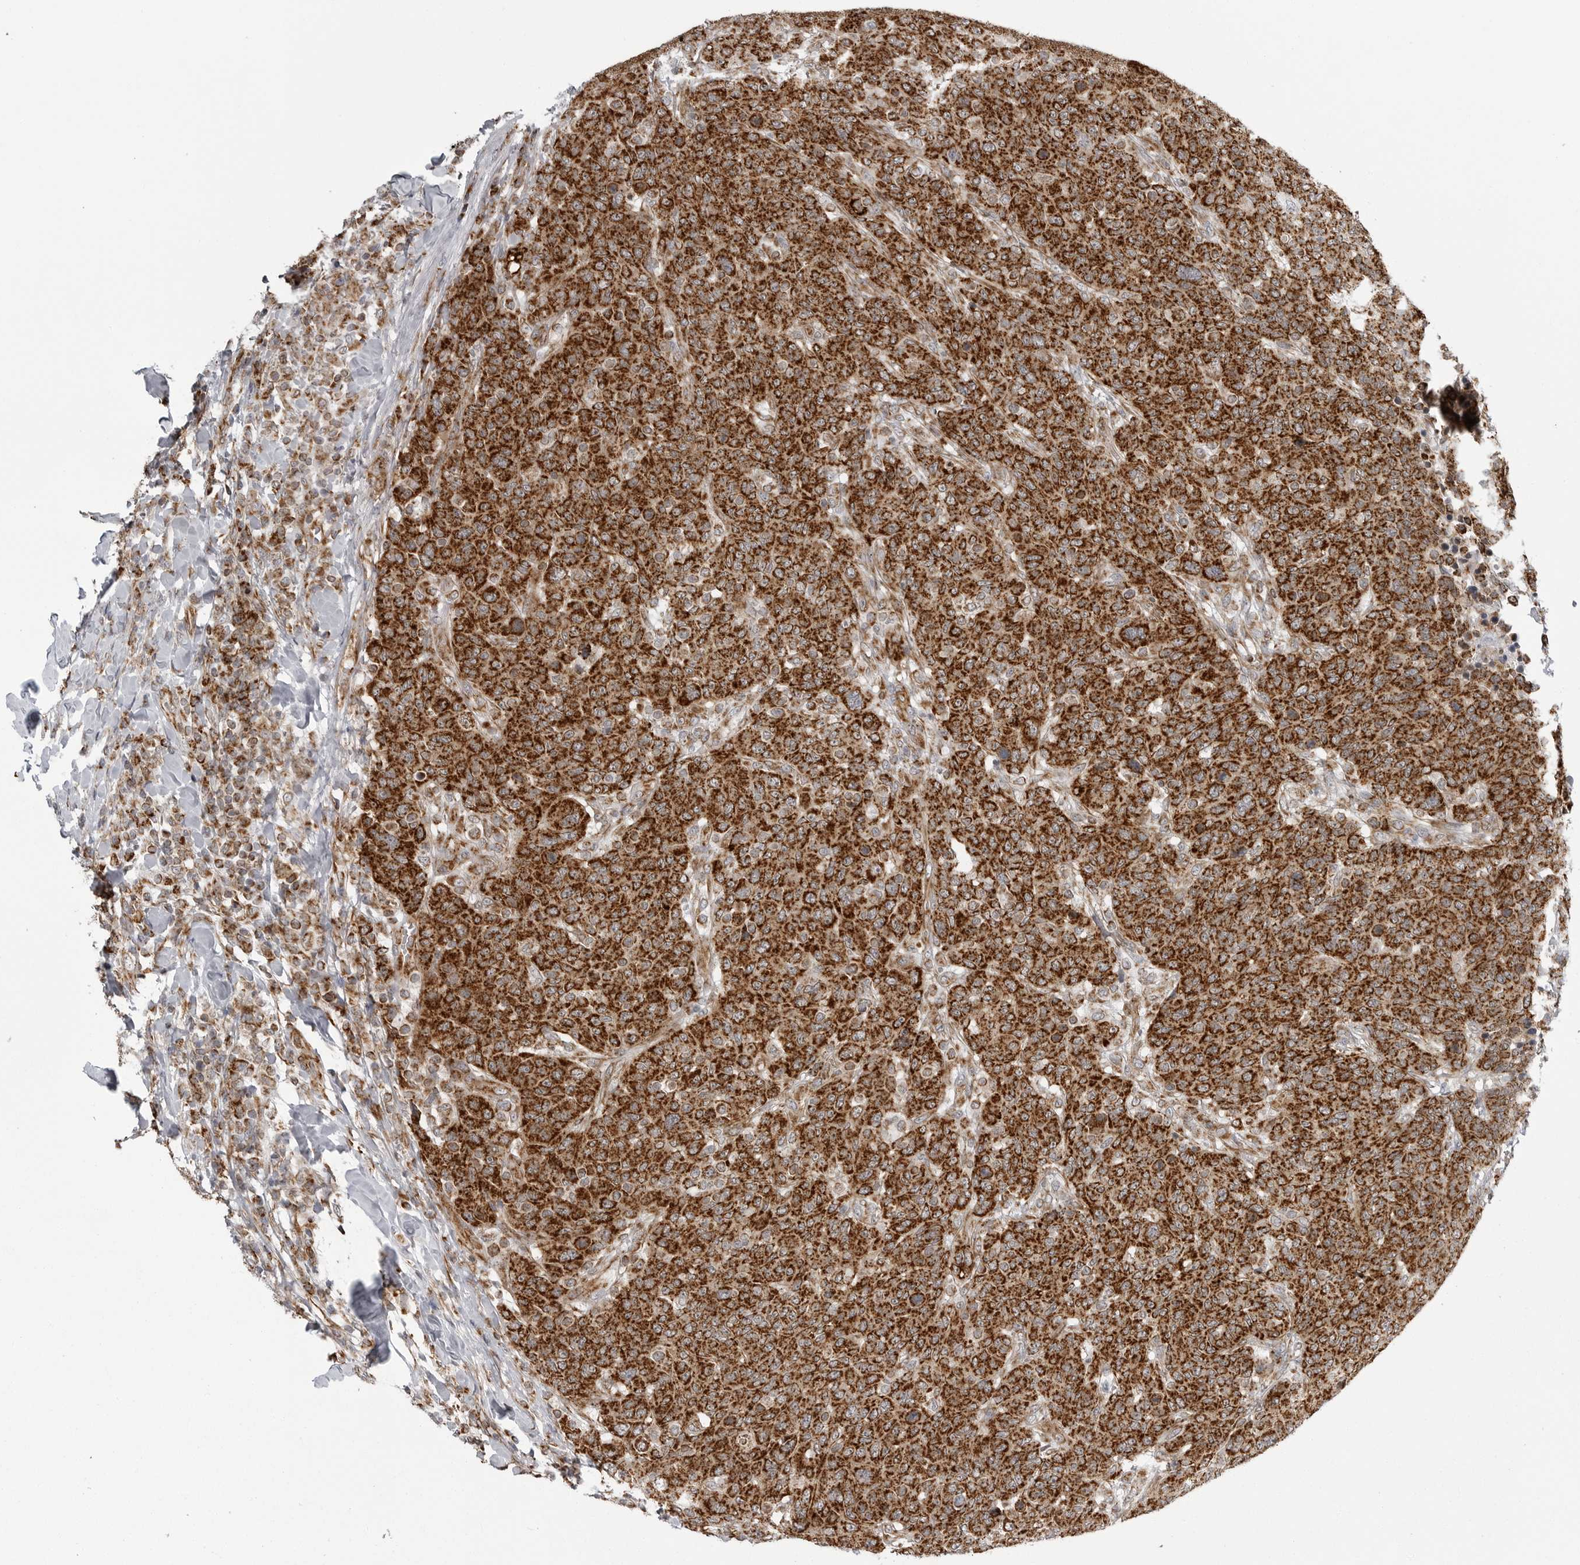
{"staining": {"intensity": "strong", "quantity": ">75%", "location": "cytoplasmic/membranous"}, "tissue": "breast cancer", "cell_type": "Tumor cells", "image_type": "cancer", "snomed": [{"axis": "morphology", "description": "Duct carcinoma"}, {"axis": "topography", "description": "Breast"}], "caption": "Breast infiltrating ductal carcinoma stained with a brown dye reveals strong cytoplasmic/membranous positive expression in about >75% of tumor cells.", "gene": "FH", "patient": {"sex": "female", "age": 37}}